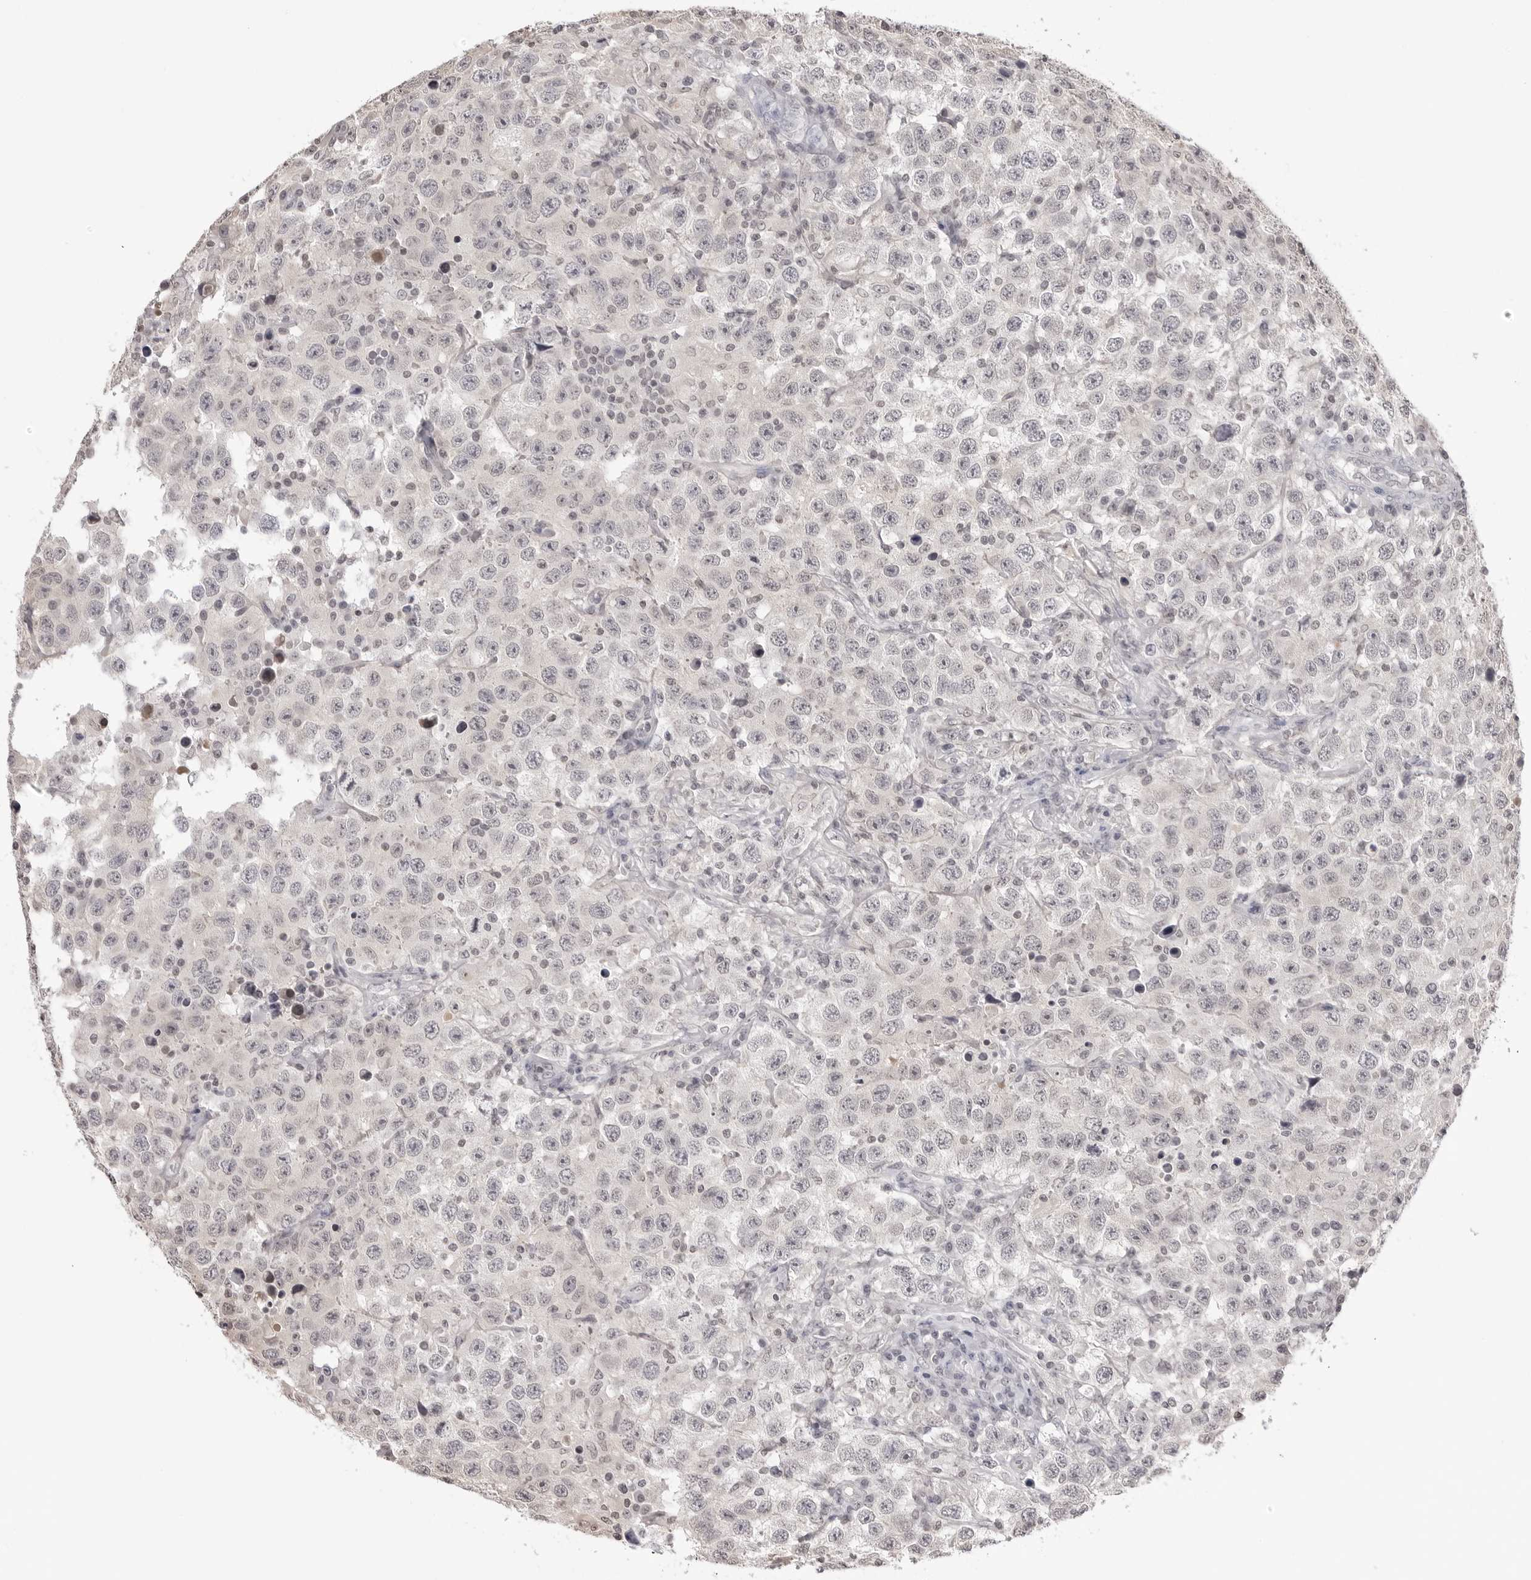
{"staining": {"intensity": "negative", "quantity": "none", "location": "none"}, "tissue": "testis cancer", "cell_type": "Tumor cells", "image_type": "cancer", "snomed": [{"axis": "morphology", "description": "Seminoma, NOS"}, {"axis": "topography", "description": "Testis"}], "caption": "Histopathology image shows no protein expression in tumor cells of testis cancer (seminoma) tissue.", "gene": "YWHAG", "patient": {"sex": "male", "age": 41}}